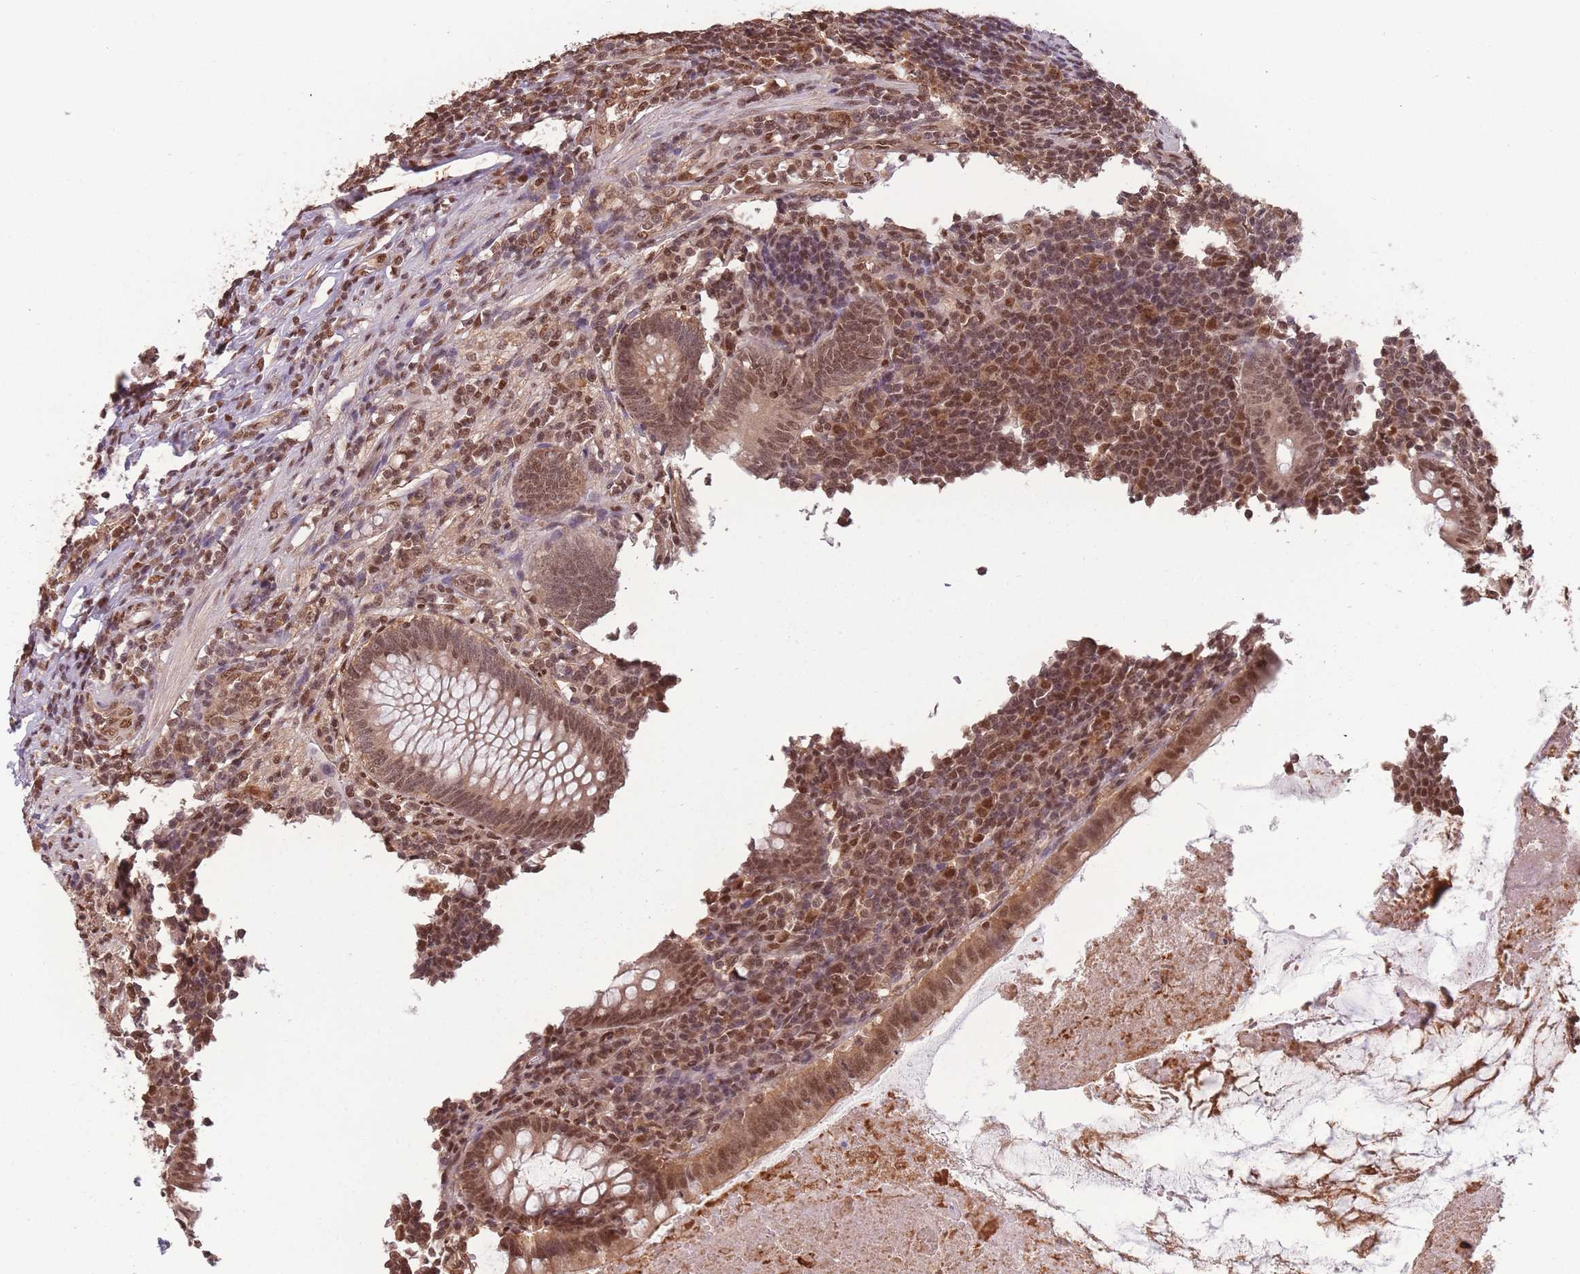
{"staining": {"intensity": "moderate", "quantity": ">75%", "location": "nuclear"}, "tissue": "appendix", "cell_type": "Glandular cells", "image_type": "normal", "snomed": [{"axis": "morphology", "description": "Normal tissue, NOS"}, {"axis": "topography", "description": "Appendix"}], "caption": "Immunohistochemistry histopathology image of unremarkable appendix: human appendix stained using IHC shows medium levels of moderate protein expression localized specifically in the nuclear of glandular cells, appearing as a nuclear brown color.", "gene": "RPS27A", "patient": {"sex": "male", "age": 83}}